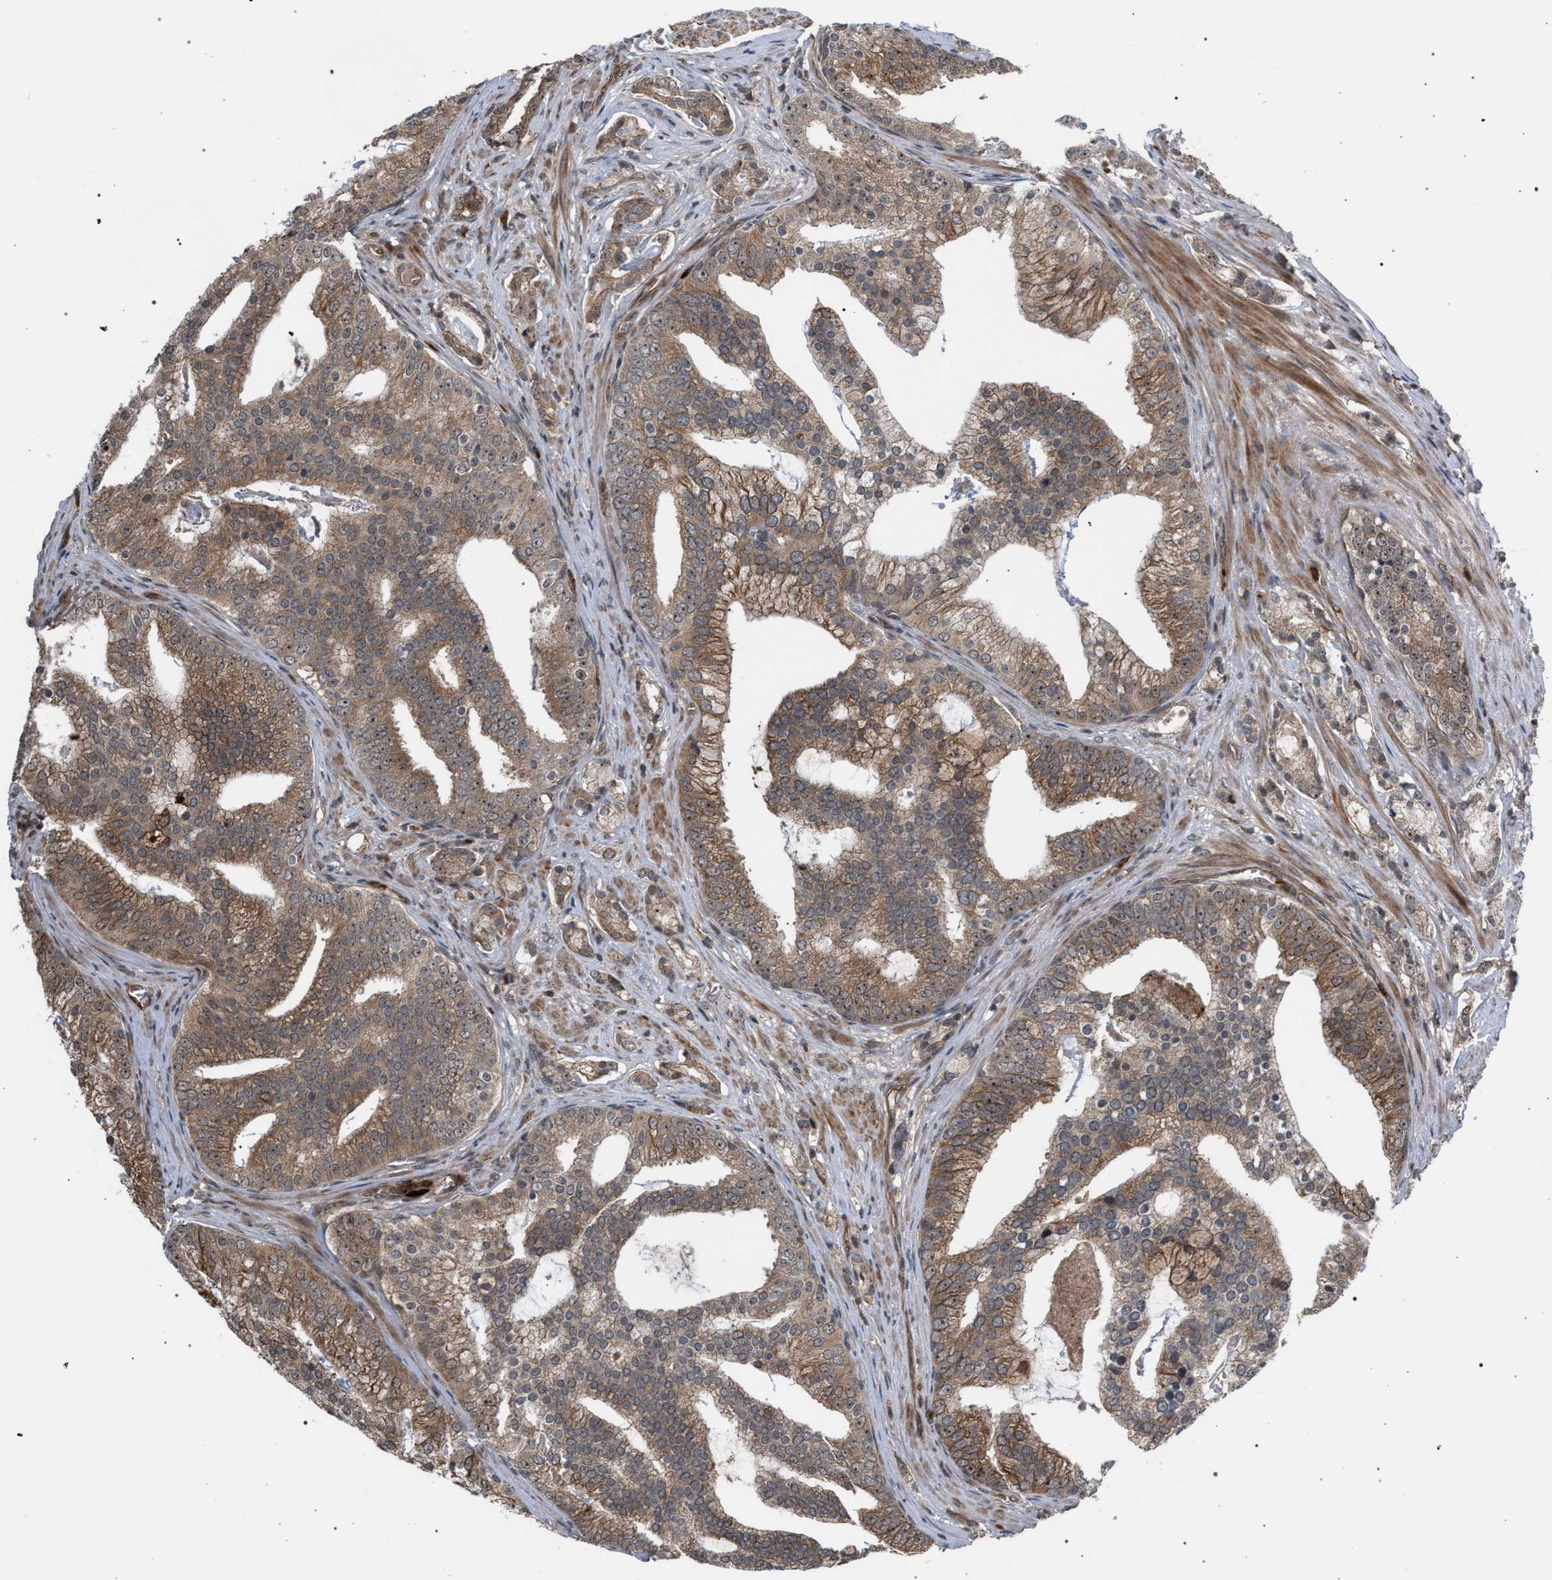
{"staining": {"intensity": "moderate", "quantity": ">75%", "location": "cytoplasmic/membranous"}, "tissue": "prostate cancer", "cell_type": "Tumor cells", "image_type": "cancer", "snomed": [{"axis": "morphology", "description": "Adenocarcinoma, Low grade"}, {"axis": "topography", "description": "Prostate"}], "caption": "Prostate cancer (low-grade adenocarcinoma) tissue reveals moderate cytoplasmic/membranous expression in approximately >75% of tumor cells", "gene": "IRAK4", "patient": {"sex": "male", "age": 58}}